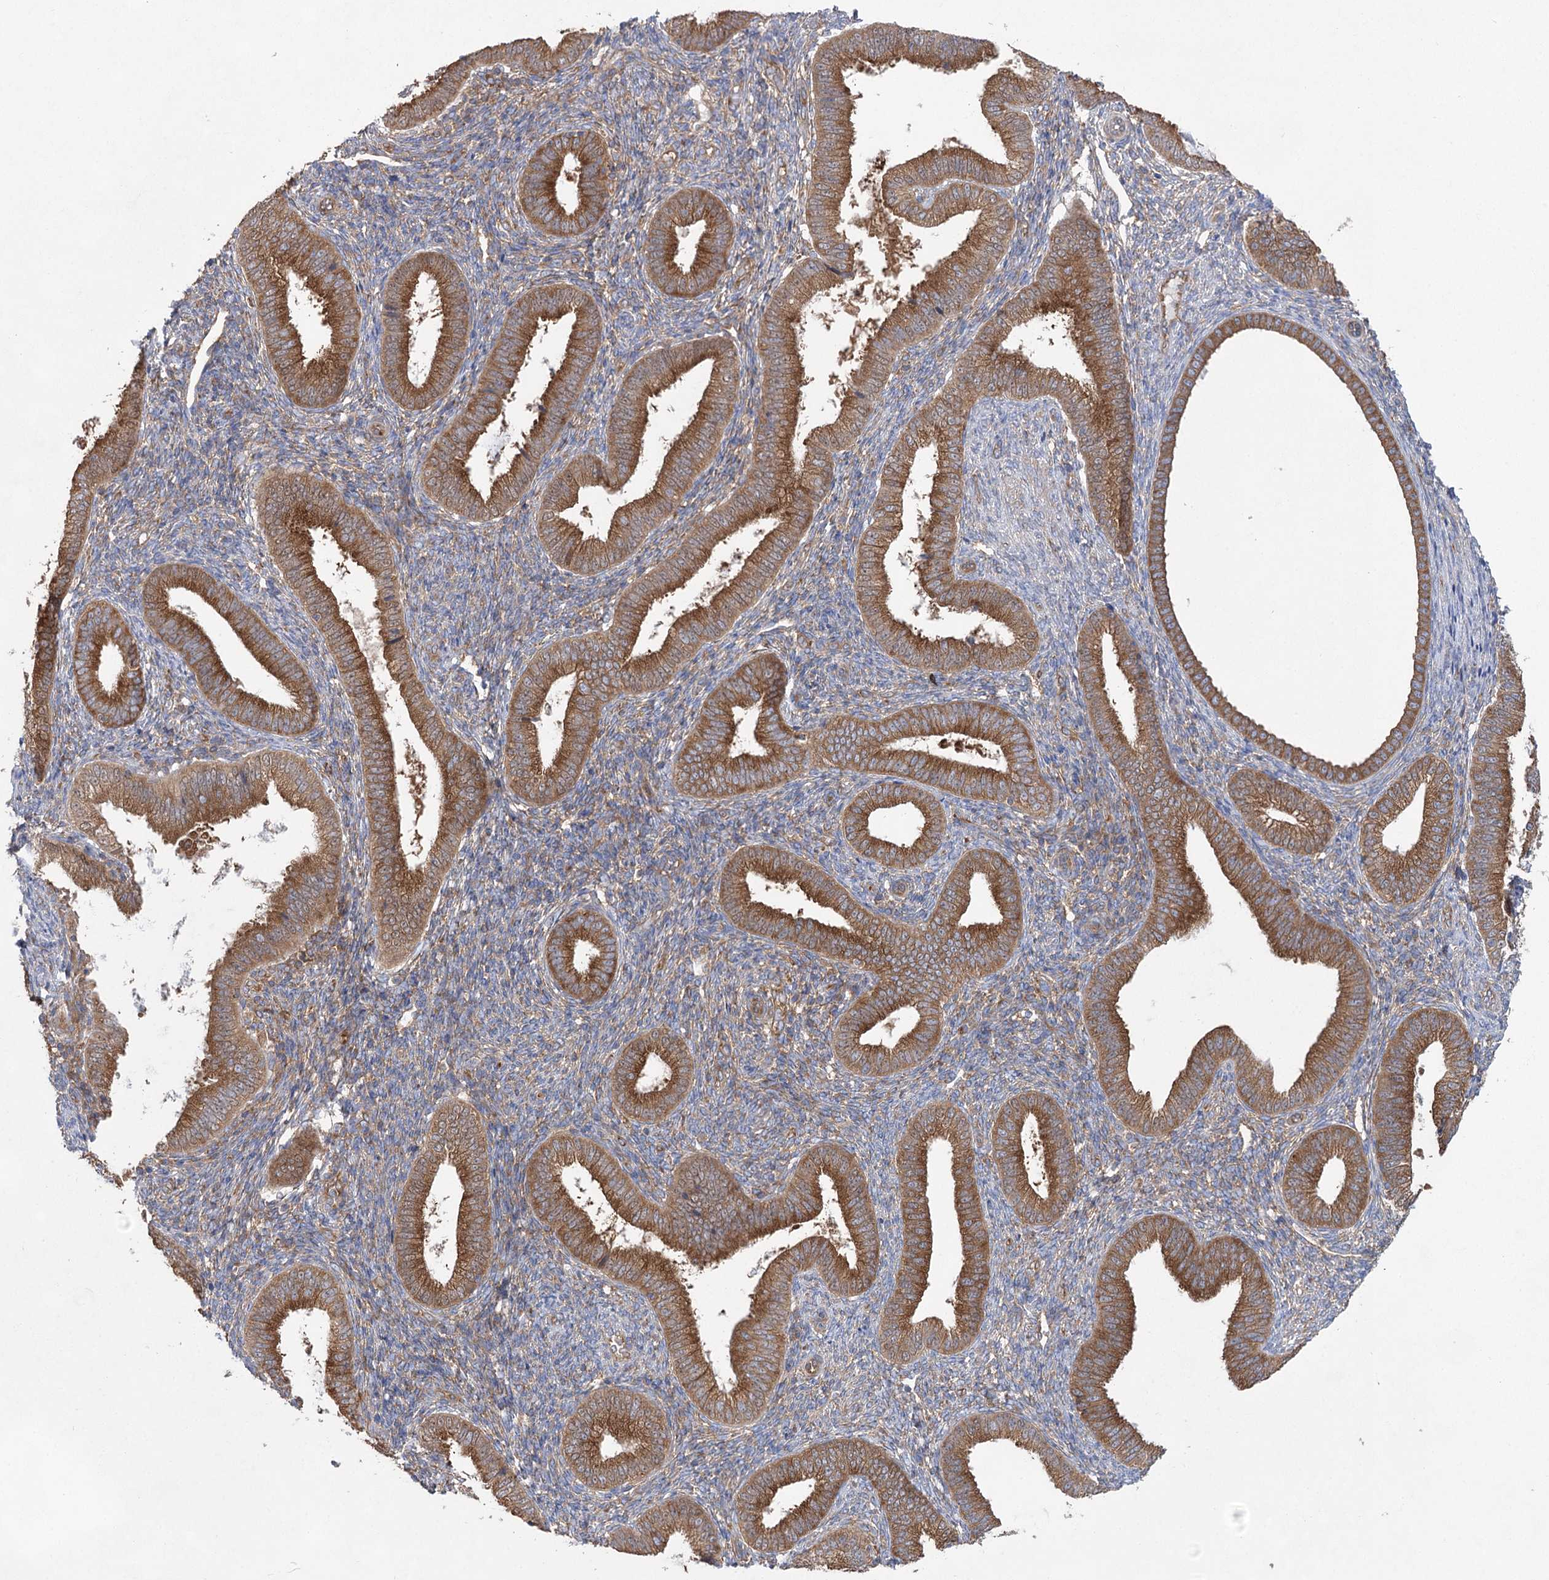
{"staining": {"intensity": "moderate", "quantity": "25%-75%", "location": "cytoplasmic/membranous"}, "tissue": "endometrium", "cell_type": "Cells in endometrial stroma", "image_type": "normal", "snomed": [{"axis": "morphology", "description": "Normal tissue, NOS"}, {"axis": "topography", "description": "Endometrium"}], "caption": "Immunohistochemical staining of normal endometrium shows medium levels of moderate cytoplasmic/membranous staining in about 25%-75% of cells in endometrial stroma. (Stains: DAB in brown, nuclei in blue, Microscopy: brightfield microscopy at high magnification).", "gene": "EIF3A", "patient": {"sex": "female", "age": 39}}